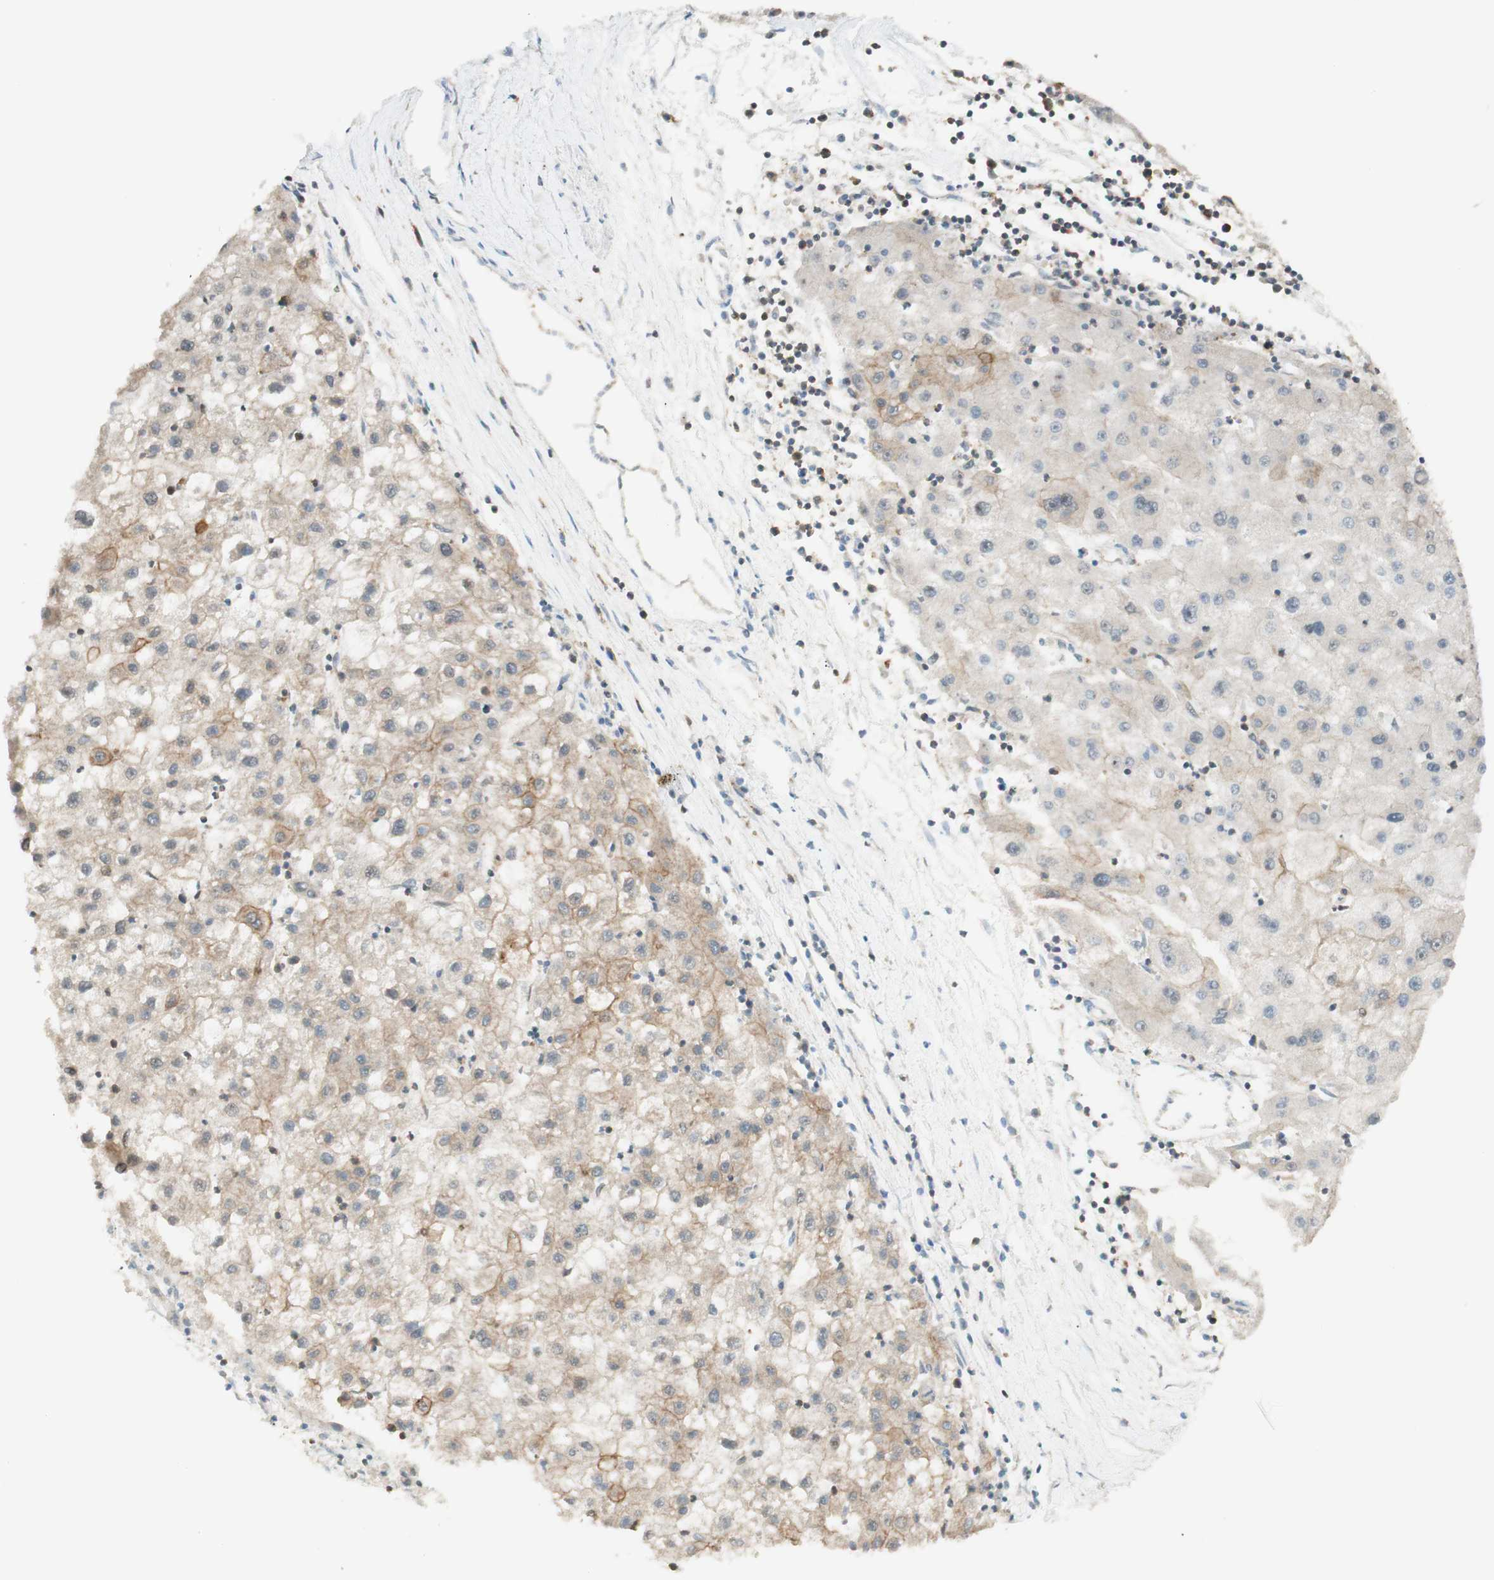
{"staining": {"intensity": "moderate", "quantity": "<25%", "location": "cytoplasmic/membranous"}, "tissue": "liver cancer", "cell_type": "Tumor cells", "image_type": "cancer", "snomed": [{"axis": "morphology", "description": "Carcinoma, Hepatocellular, NOS"}, {"axis": "topography", "description": "Liver"}], "caption": "IHC staining of liver cancer, which displays low levels of moderate cytoplasmic/membranous expression in approximately <25% of tumor cells indicating moderate cytoplasmic/membranous protein staining. The staining was performed using DAB (brown) for protein detection and nuclei were counterstained in hematoxylin (blue).", "gene": "SPINT2", "patient": {"sex": "male", "age": 72}}